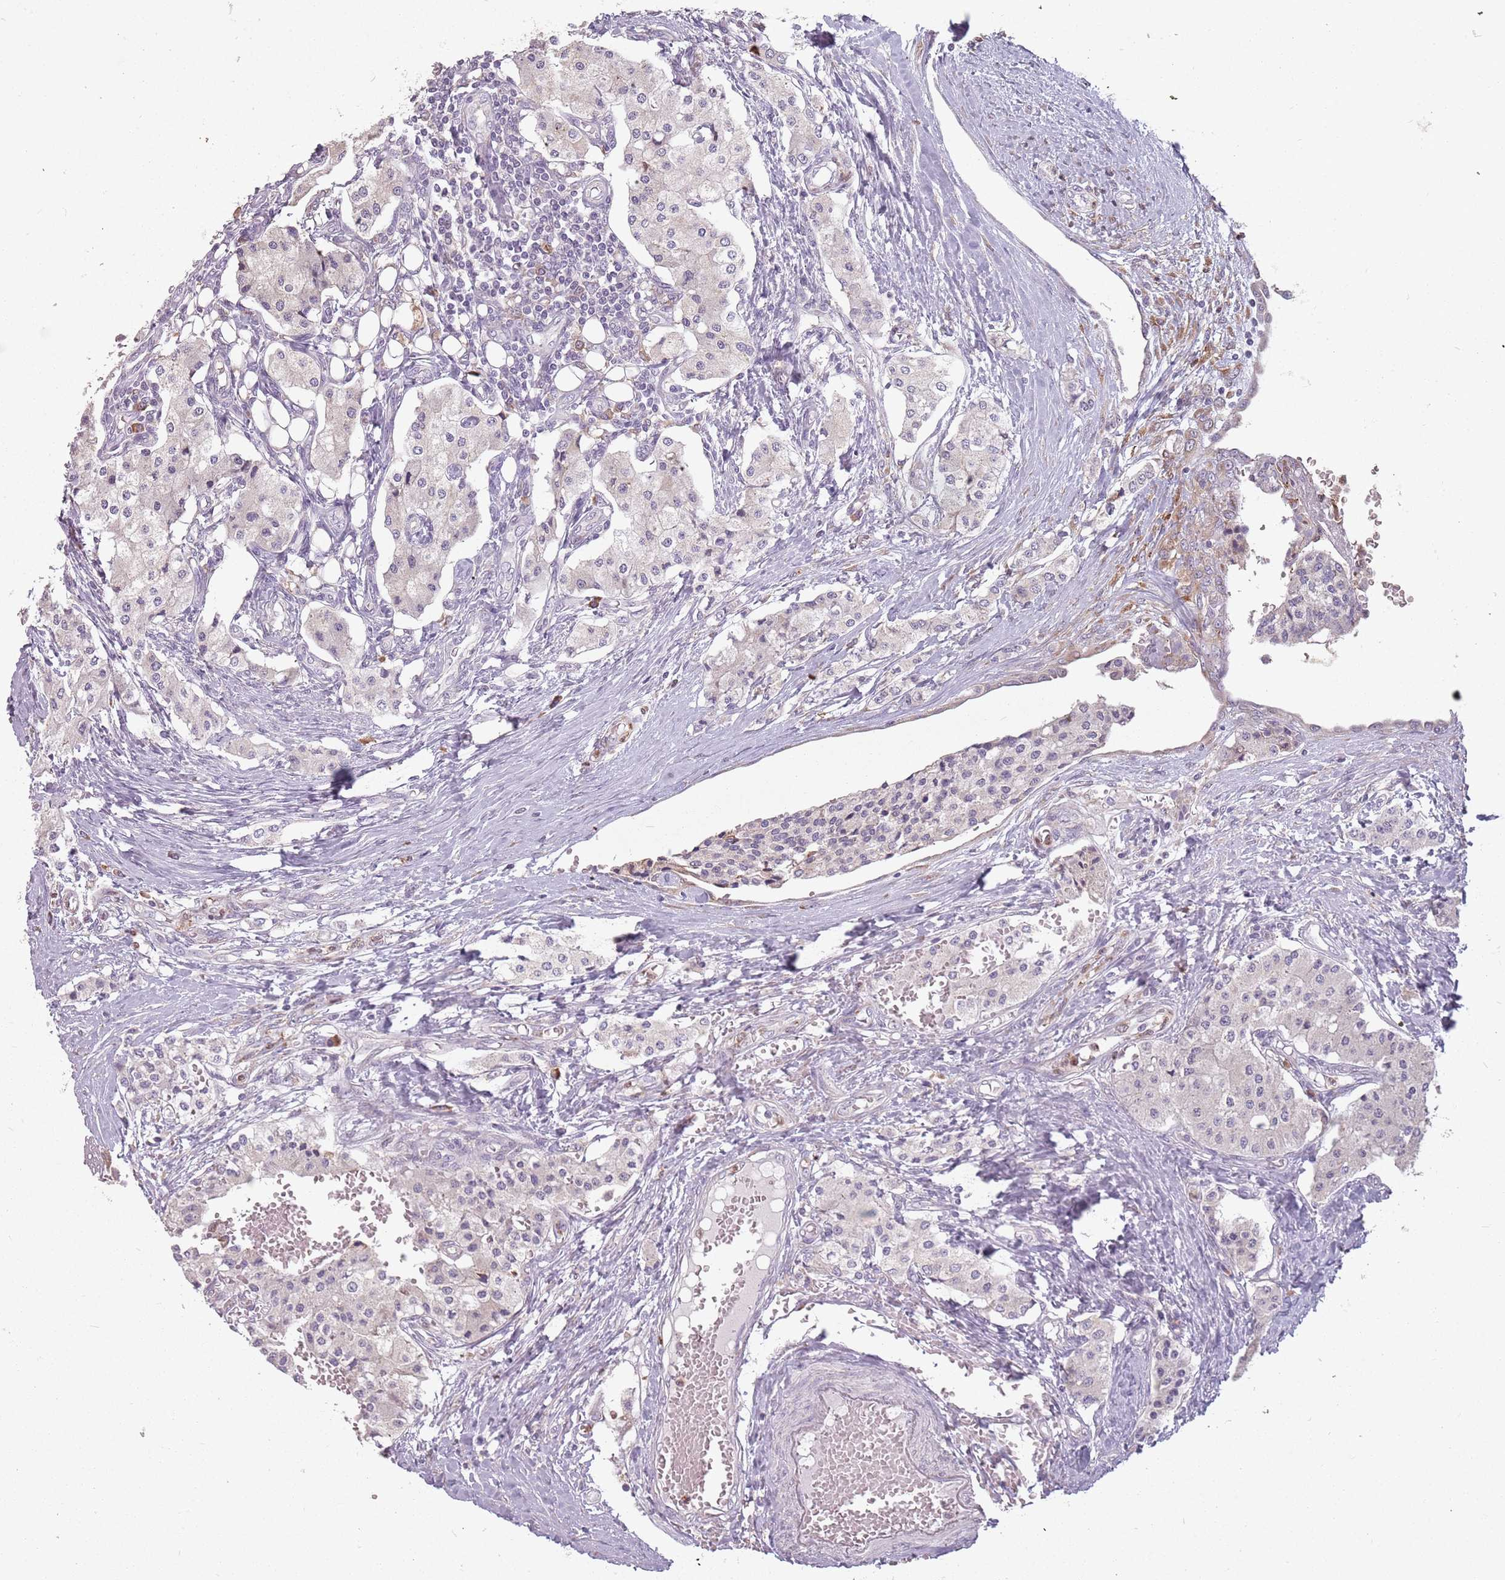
{"staining": {"intensity": "negative", "quantity": "none", "location": "none"}, "tissue": "carcinoid", "cell_type": "Tumor cells", "image_type": "cancer", "snomed": [{"axis": "morphology", "description": "Carcinoid, malignant, NOS"}, {"axis": "topography", "description": "Colon"}], "caption": "Immunohistochemistry micrograph of malignant carcinoid stained for a protein (brown), which shows no expression in tumor cells.", "gene": "RPS9", "patient": {"sex": "female", "age": 52}}